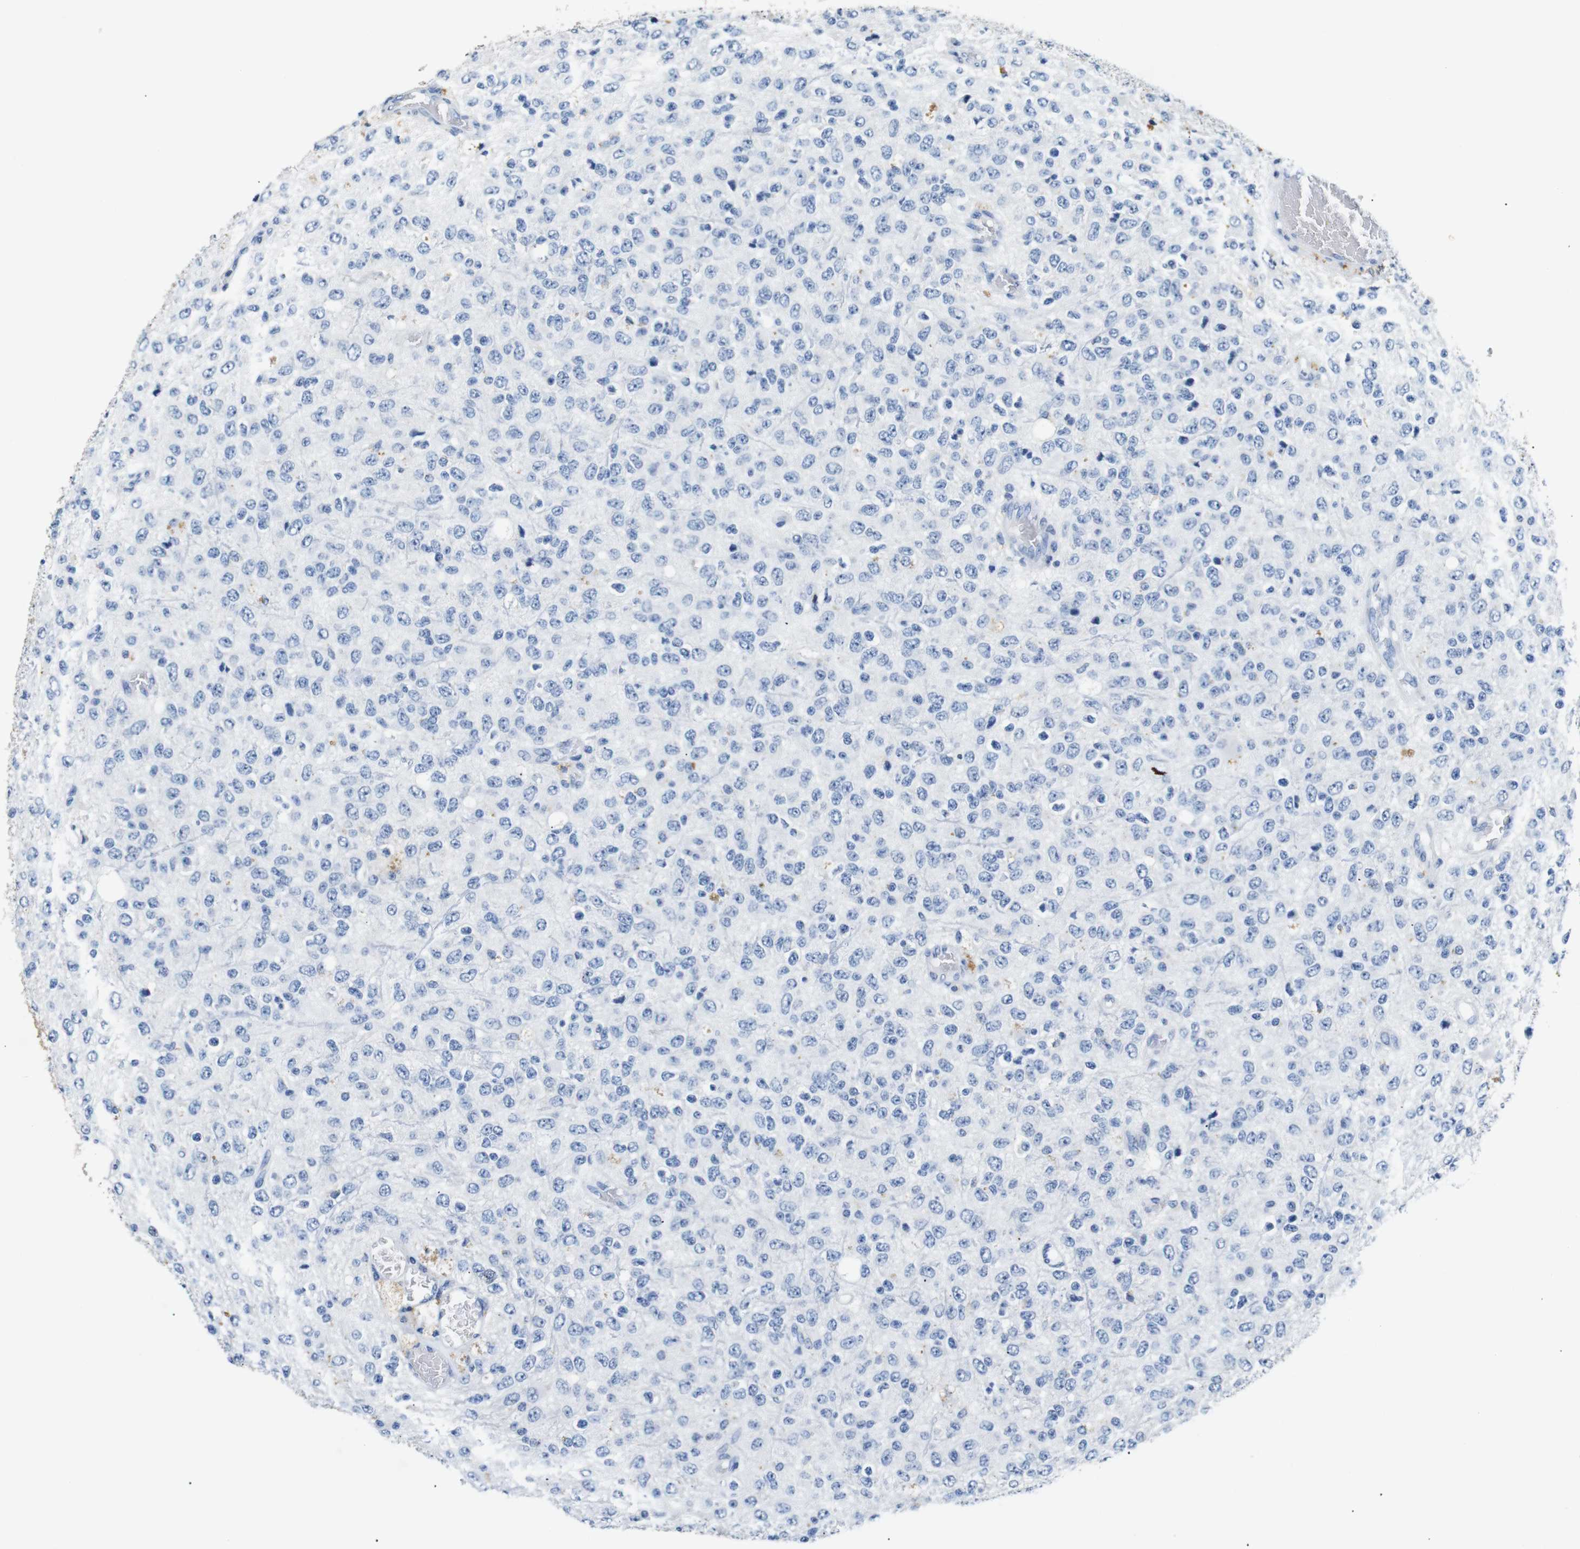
{"staining": {"intensity": "negative", "quantity": "none", "location": "none"}, "tissue": "glioma", "cell_type": "Tumor cells", "image_type": "cancer", "snomed": [{"axis": "morphology", "description": "Glioma, malignant, High grade"}, {"axis": "topography", "description": "pancreas cauda"}], "caption": "Tumor cells are negative for brown protein staining in glioma.", "gene": "INCENP", "patient": {"sex": "male", "age": 60}}